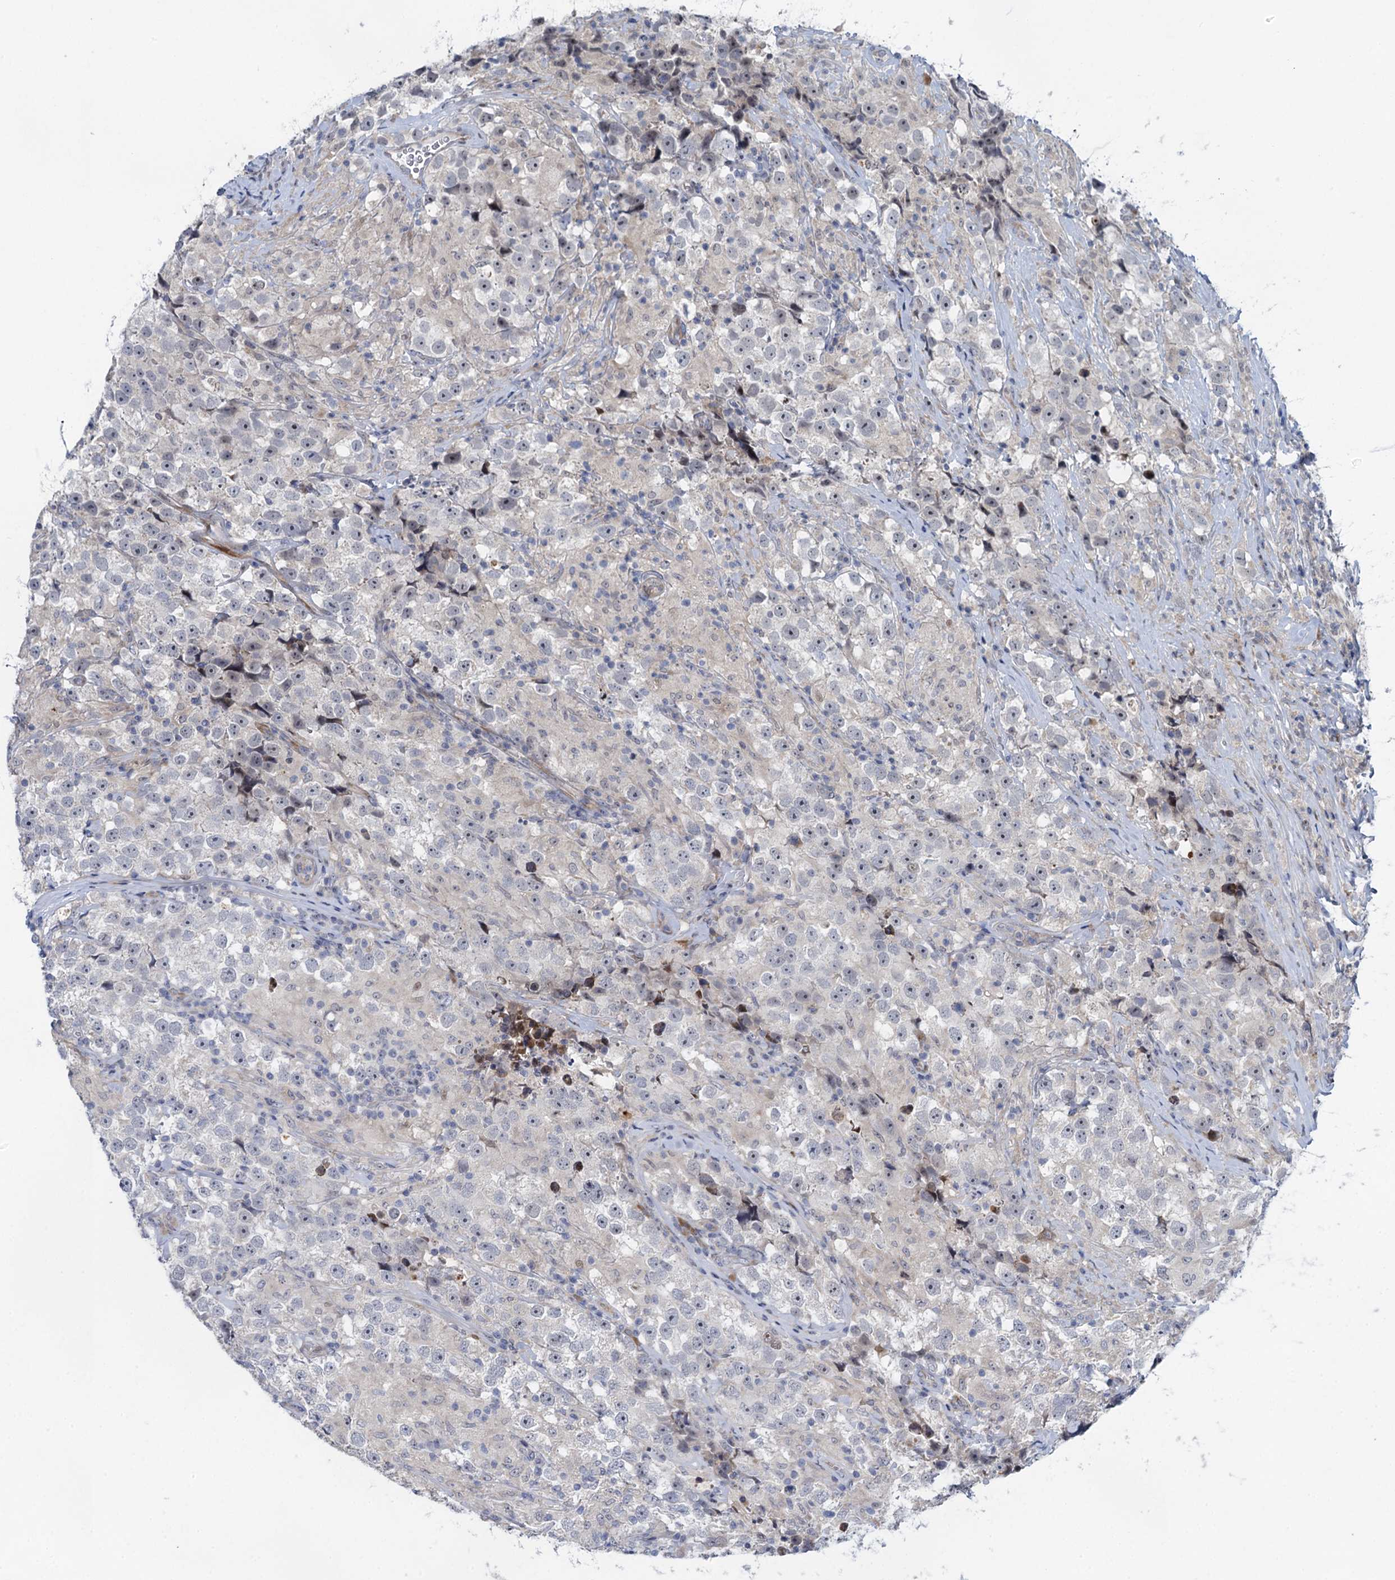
{"staining": {"intensity": "negative", "quantity": "none", "location": "none"}, "tissue": "testis cancer", "cell_type": "Tumor cells", "image_type": "cancer", "snomed": [{"axis": "morphology", "description": "Seminoma, NOS"}, {"axis": "topography", "description": "Testis"}], "caption": "DAB (3,3'-diaminobenzidine) immunohistochemical staining of human testis cancer demonstrates no significant positivity in tumor cells.", "gene": "QPCTL", "patient": {"sex": "male", "age": 46}}